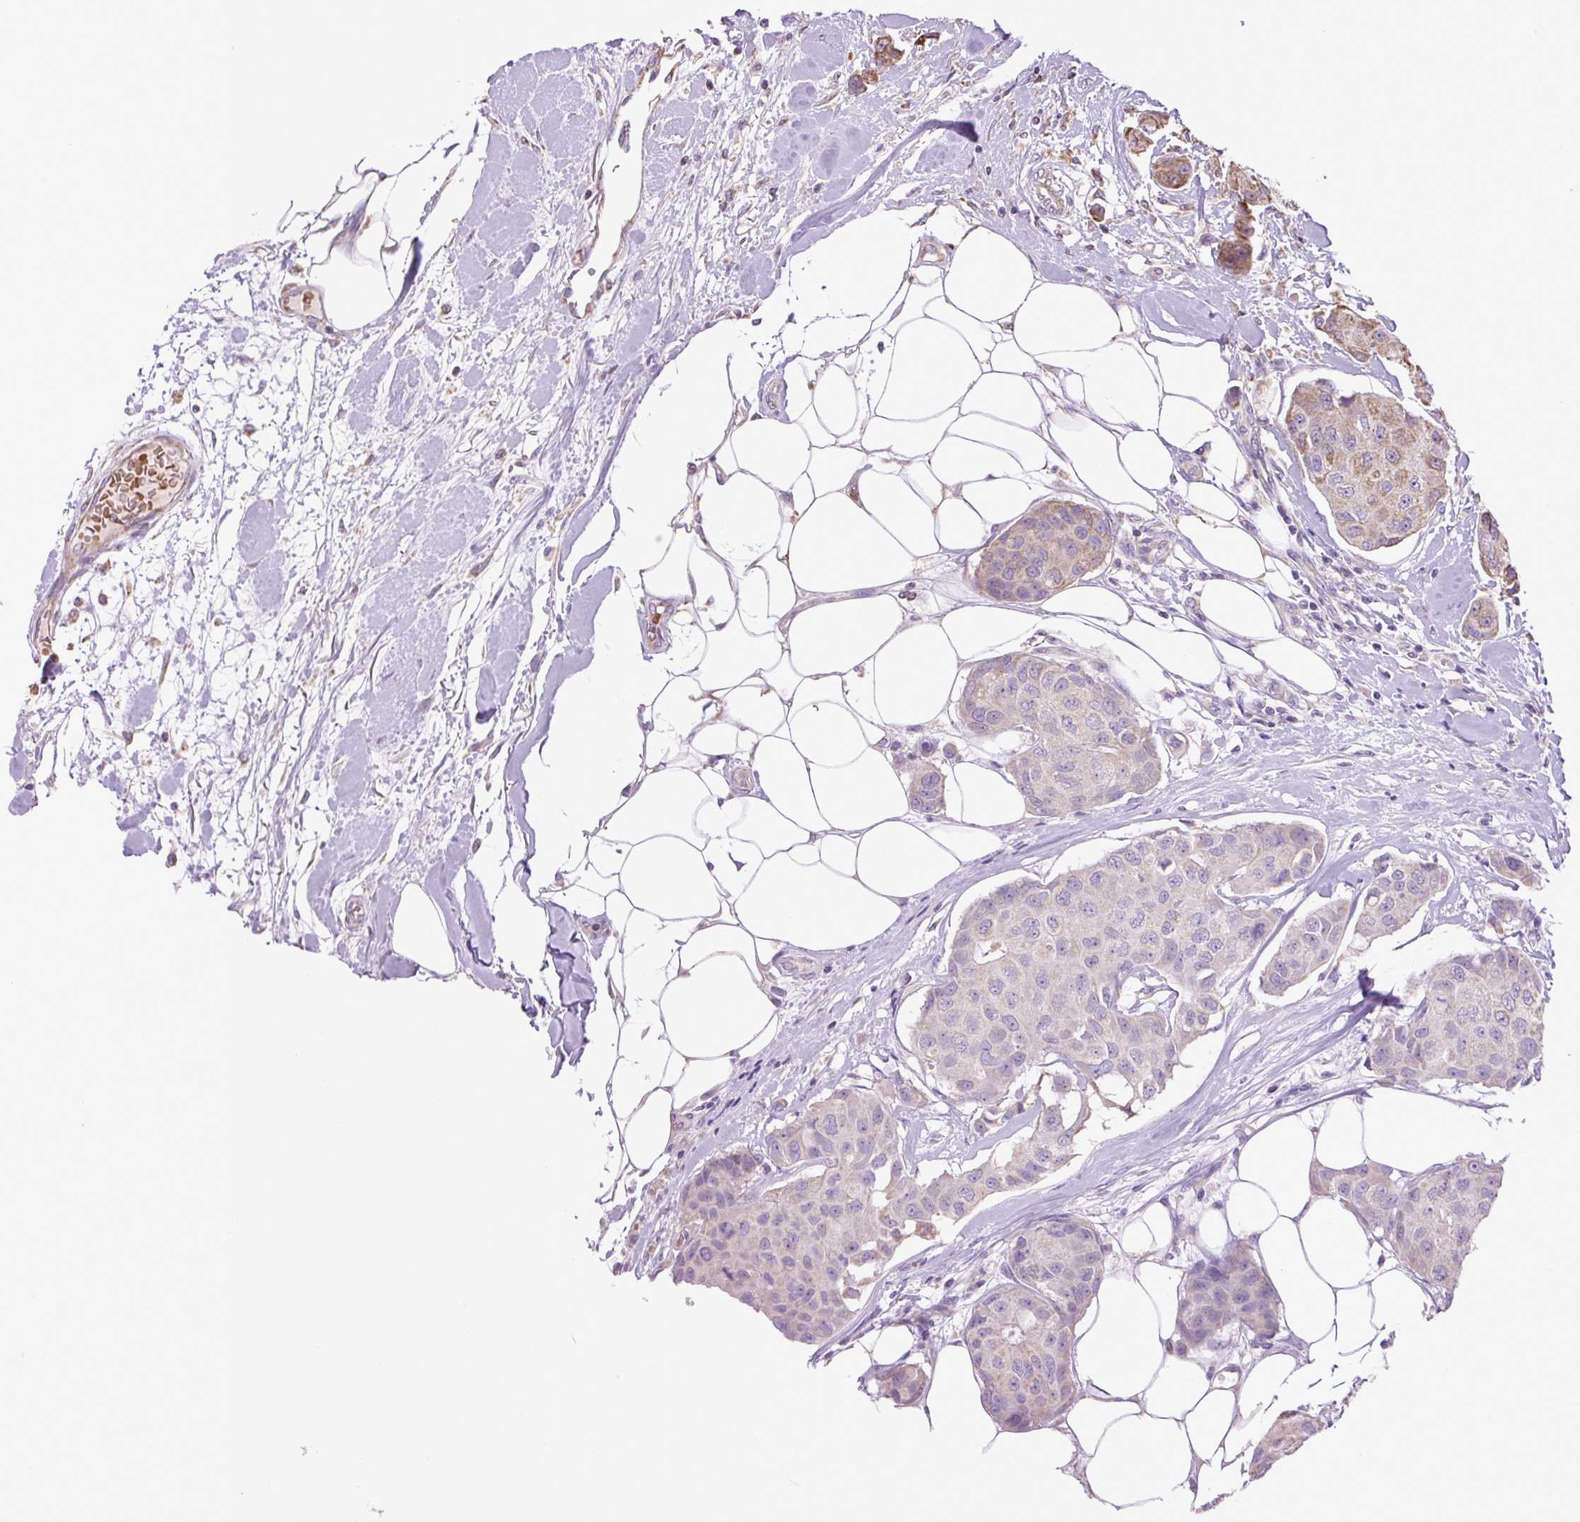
{"staining": {"intensity": "moderate", "quantity": "25%-75%", "location": "cytoplasmic/membranous"}, "tissue": "breast cancer", "cell_type": "Tumor cells", "image_type": "cancer", "snomed": [{"axis": "morphology", "description": "Duct carcinoma"}, {"axis": "topography", "description": "Breast"}, {"axis": "topography", "description": "Lymph node"}], "caption": "Breast infiltrating ductal carcinoma stained with immunohistochemistry (IHC) reveals moderate cytoplasmic/membranous positivity in approximately 25%-75% of tumor cells.", "gene": "PLCG1", "patient": {"sex": "female", "age": 80}}